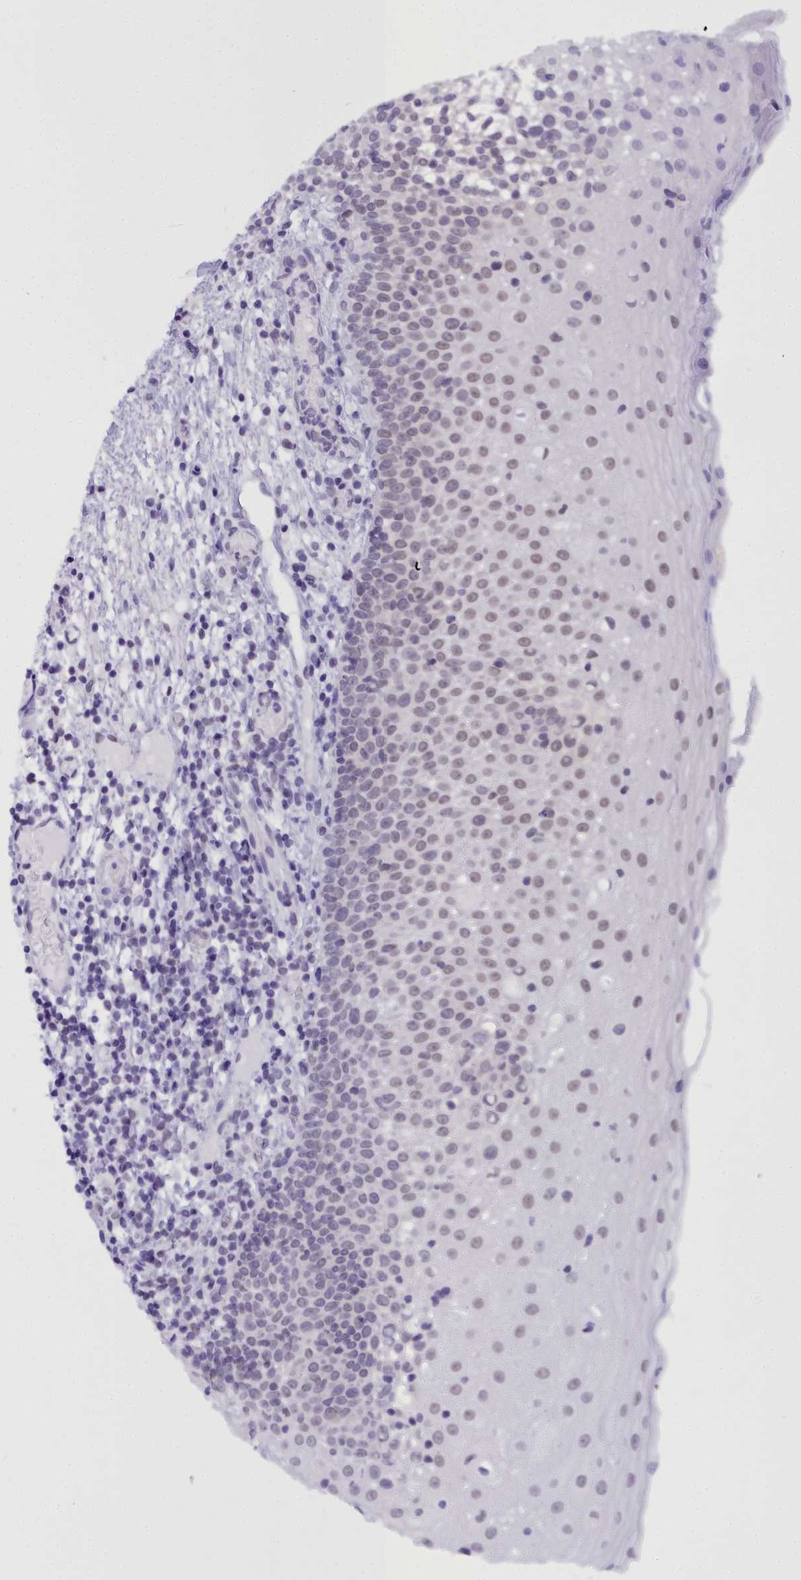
{"staining": {"intensity": "weak", "quantity": "25%-75%", "location": "nuclear"}, "tissue": "oral mucosa", "cell_type": "Squamous epithelial cells", "image_type": "normal", "snomed": [{"axis": "morphology", "description": "Normal tissue, NOS"}, {"axis": "topography", "description": "Oral tissue"}], "caption": "Oral mucosa was stained to show a protein in brown. There is low levels of weak nuclear expression in approximately 25%-75% of squamous epithelial cells.", "gene": "GLYATL3", "patient": {"sex": "female", "age": 69}}